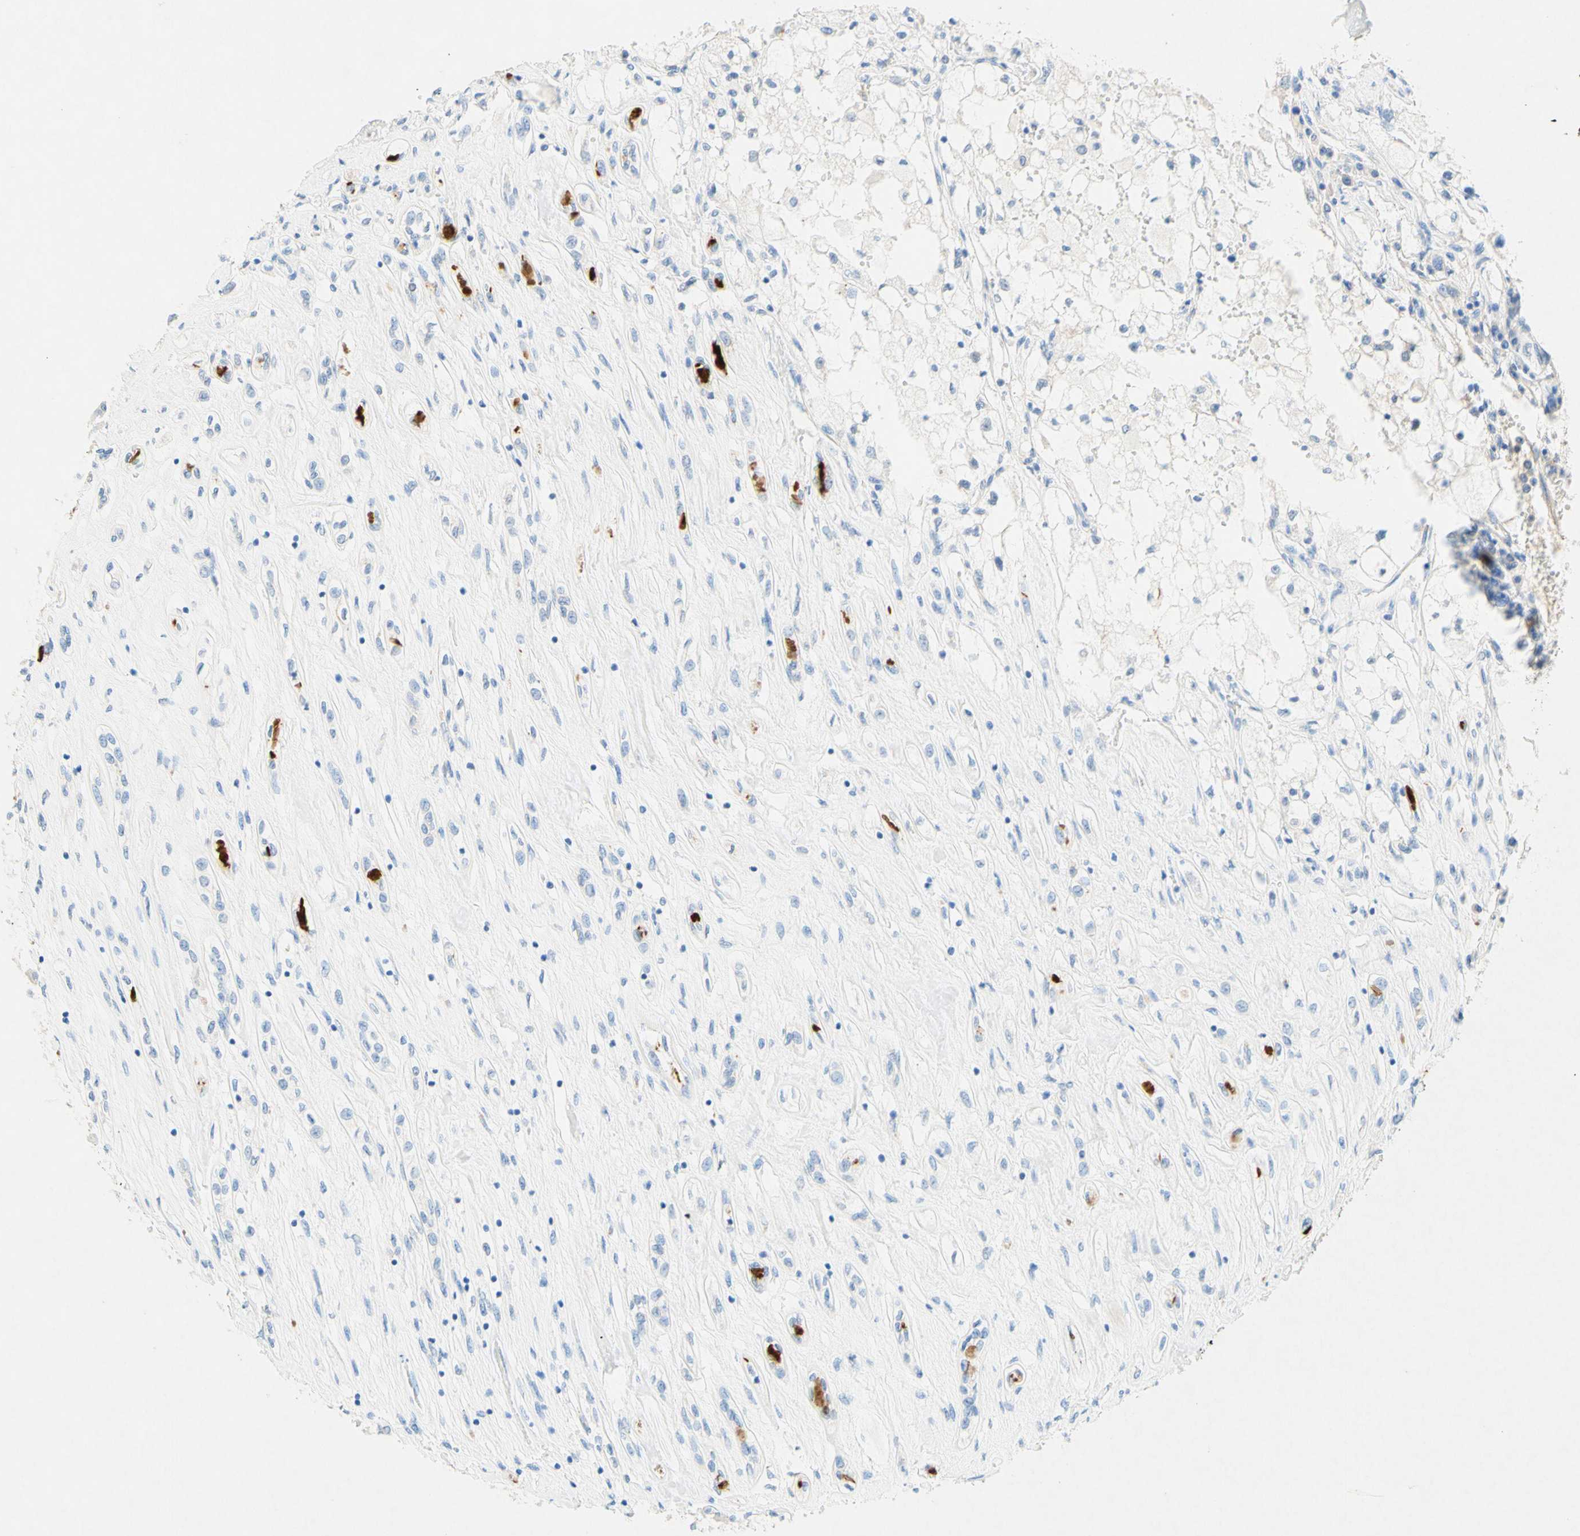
{"staining": {"intensity": "negative", "quantity": "none", "location": "none"}, "tissue": "renal cancer", "cell_type": "Tumor cells", "image_type": "cancer", "snomed": [{"axis": "morphology", "description": "Adenocarcinoma, NOS"}, {"axis": "topography", "description": "Kidney"}], "caption": "Human adenocarcinoma (renal) stained for a protein using immunohistochemistry shows no staining in tumor cells.", "gene": "SLC46A1", "patient": {"sex": "female", "age": 70}}